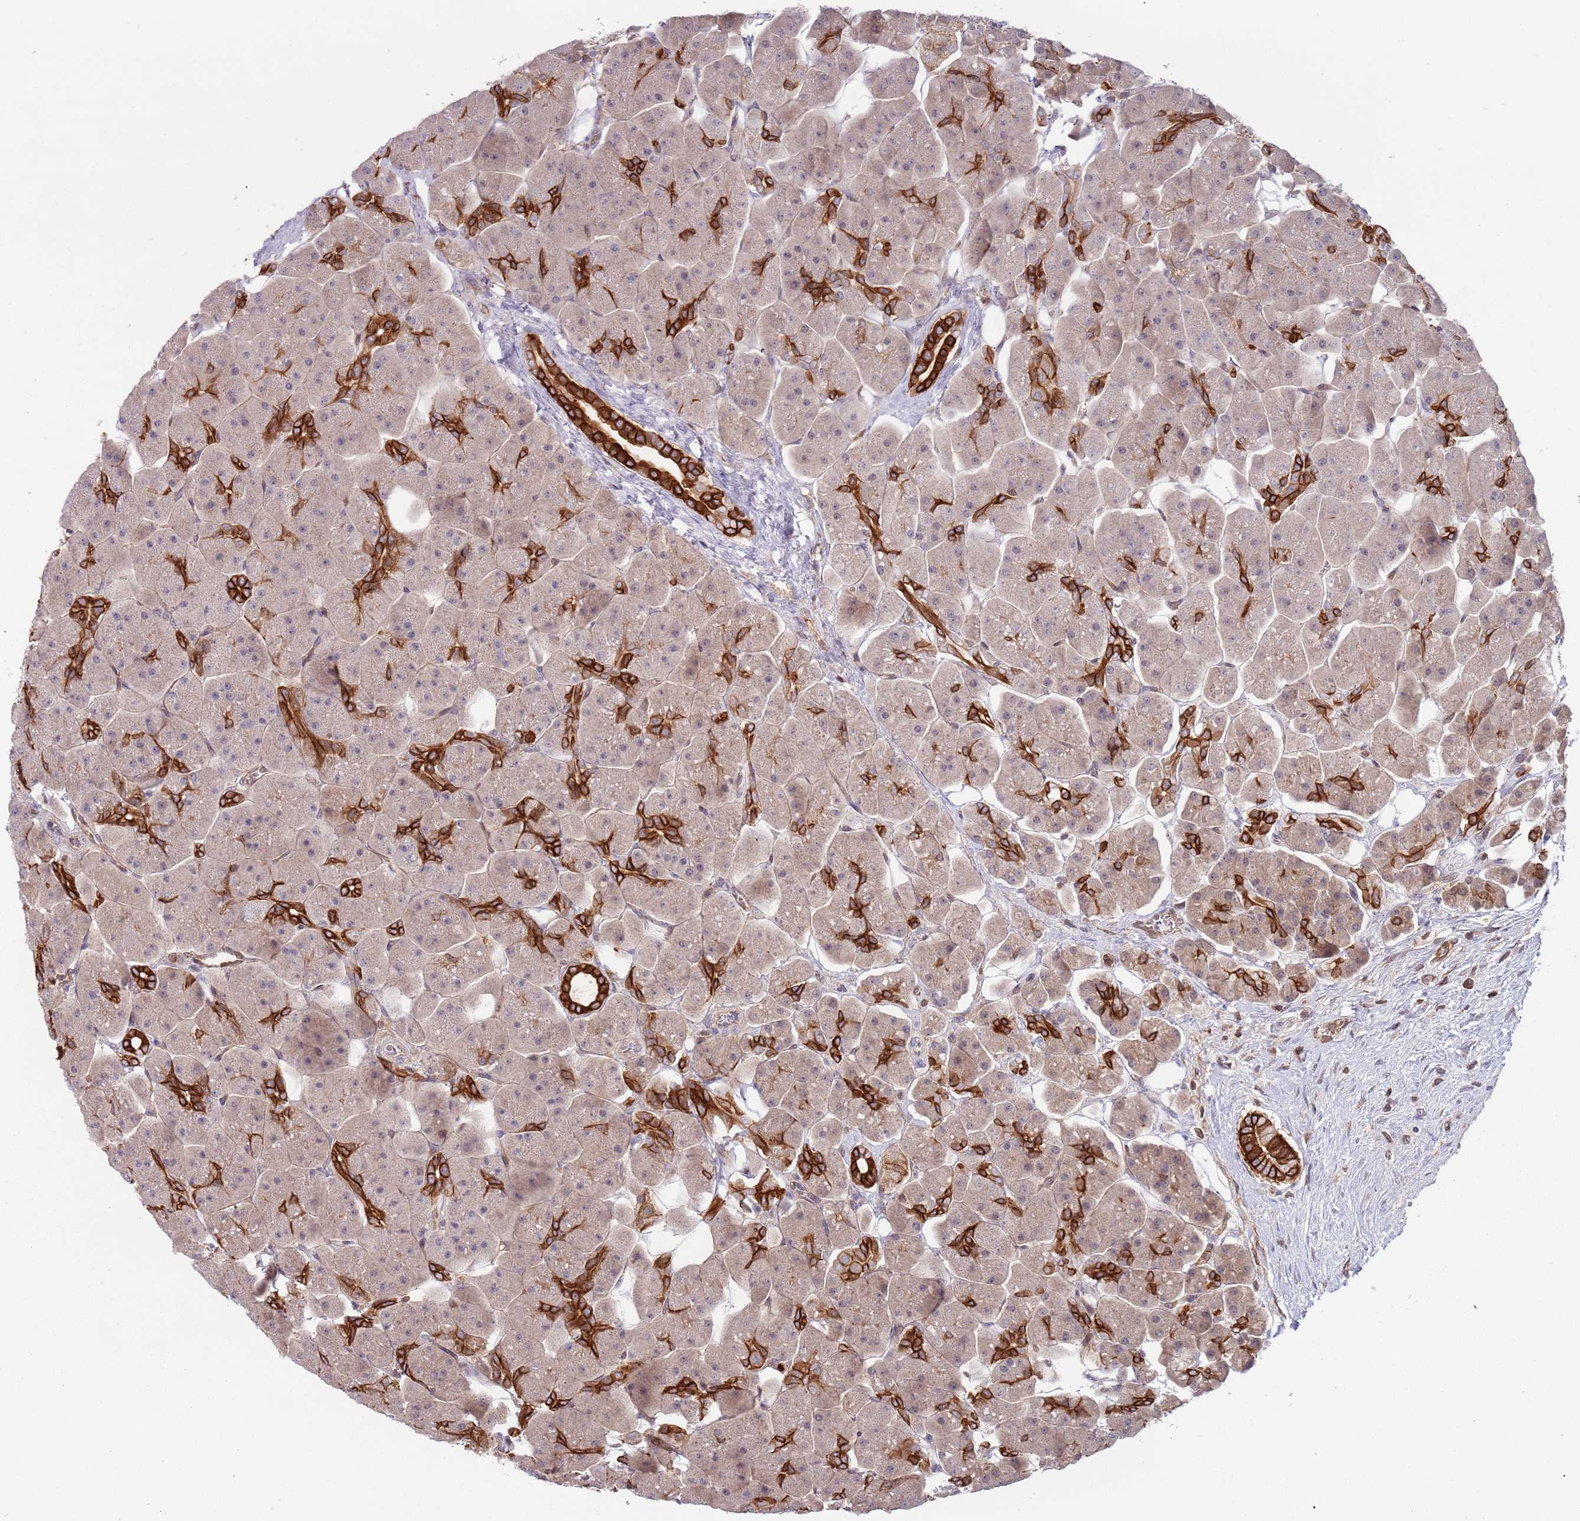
{"staining": {"intensity": "strong", "quantity": "<25%", "location": "cytoplasmic/membranous"}, "tissue": "pancreas", "cell_type": "Exocrine glandular cells", "image_type": "normal", "snomed": [{"axis": "morphology", "description": "Normal tissue, NOS"}, {"axis": "topography", "description": "Pancreas"}], "caption": "Pancreas stained with IHC reveals strong cytoplasmic/membranous positivity in approximately <25% of exocrine glandular cells. The staining was performed using DAB (3,3'-diaminobenzidine) to visualize the protein expression in brown, while the nuclei were stained in blue with hematoxylin (Magnification: 20x).", "gene": "GSDMD", "patient": {"sex": "male", "age": 66}}